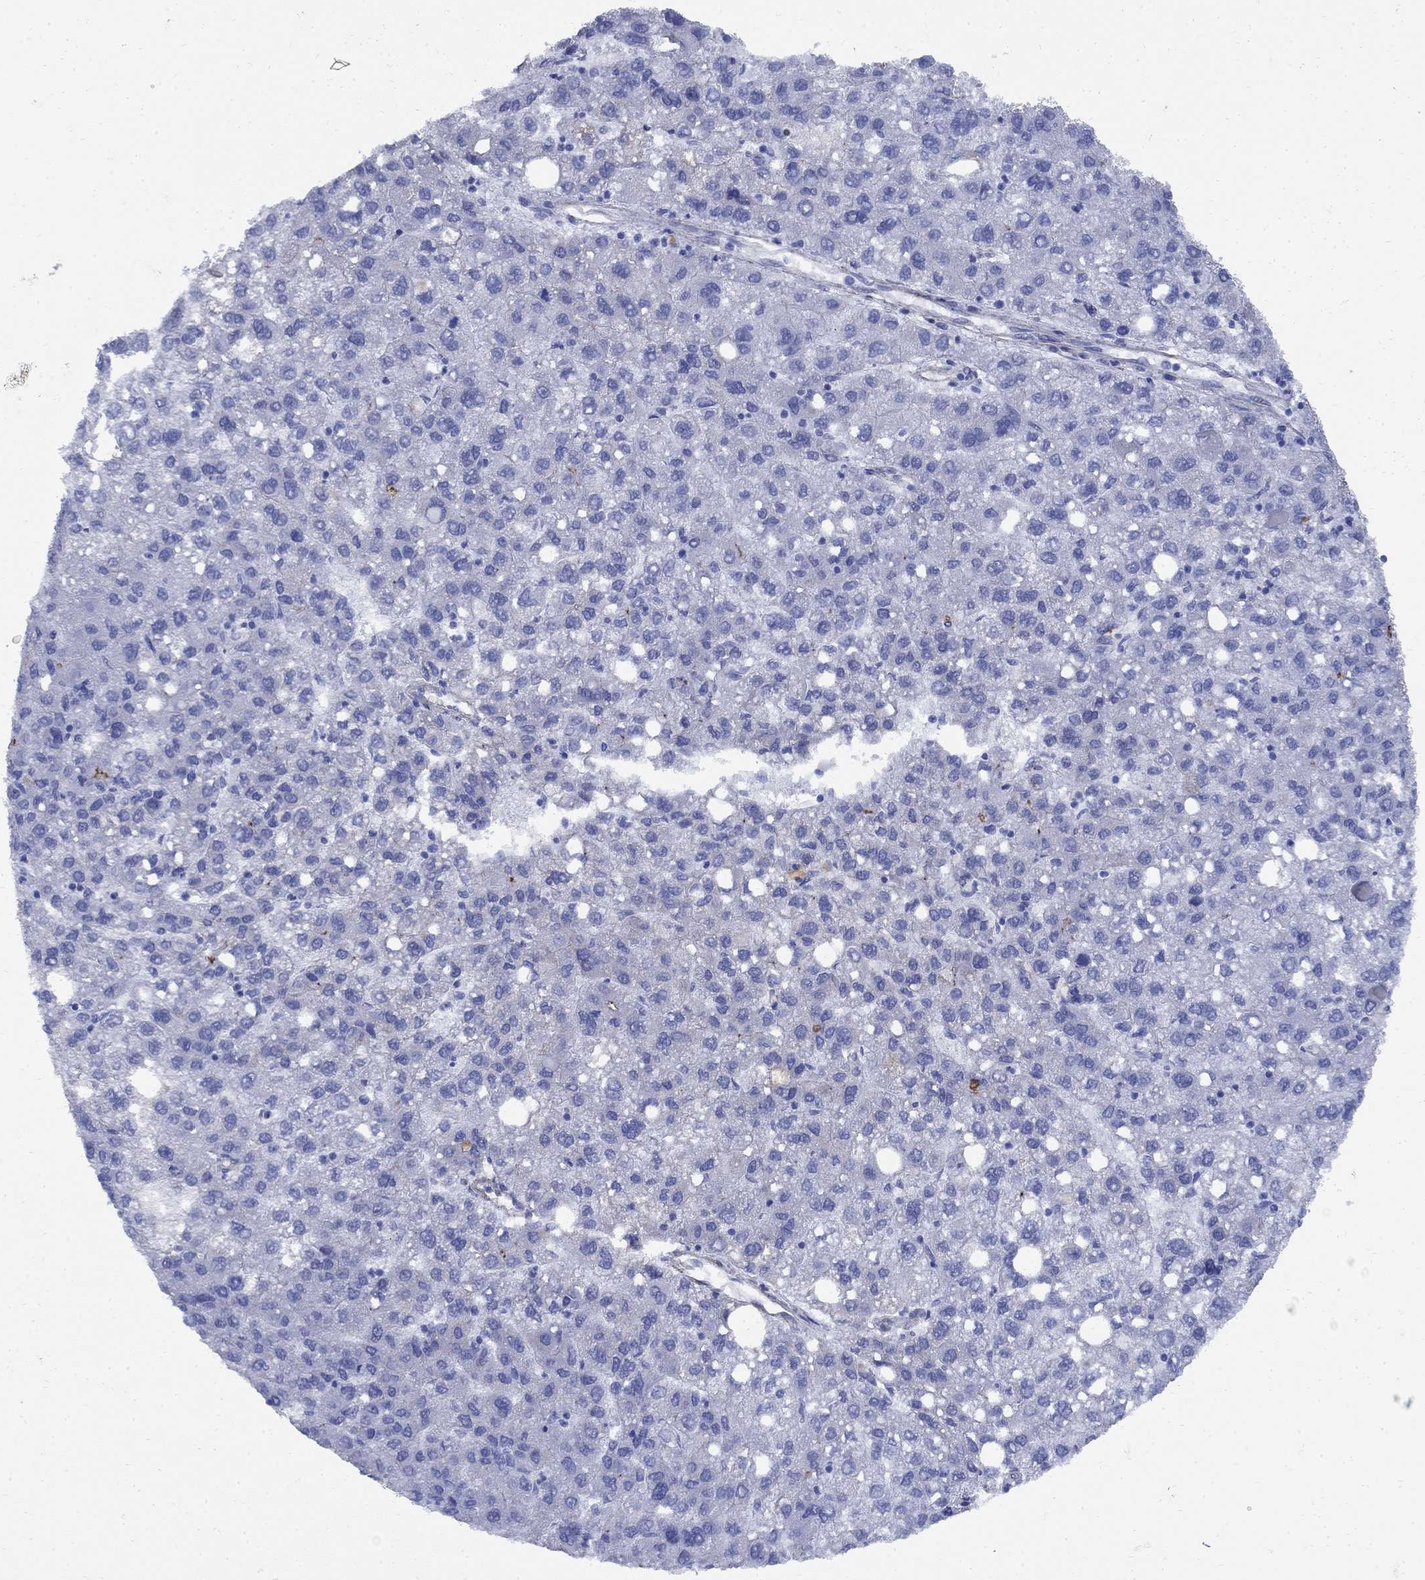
{"staining": {"intensity": "negative", "quantity": "none", "location": "none"}, "tissue": "liver cancer", "cell_type": "Tumor cells", "image_type": "cancer", "snomed": [{"axis": "morphology", "description": "Carcinoma, Hepatocellular, NOS"}, {"axis": "topography", "description": "Liver"}], "caption": "This is a image of immunohistochemistry staining of liver hepatocellular carcinoma, which shows no staining in tumor cells.", "gene": "VTN", "patient": {"sex": "female", "age": 82}}